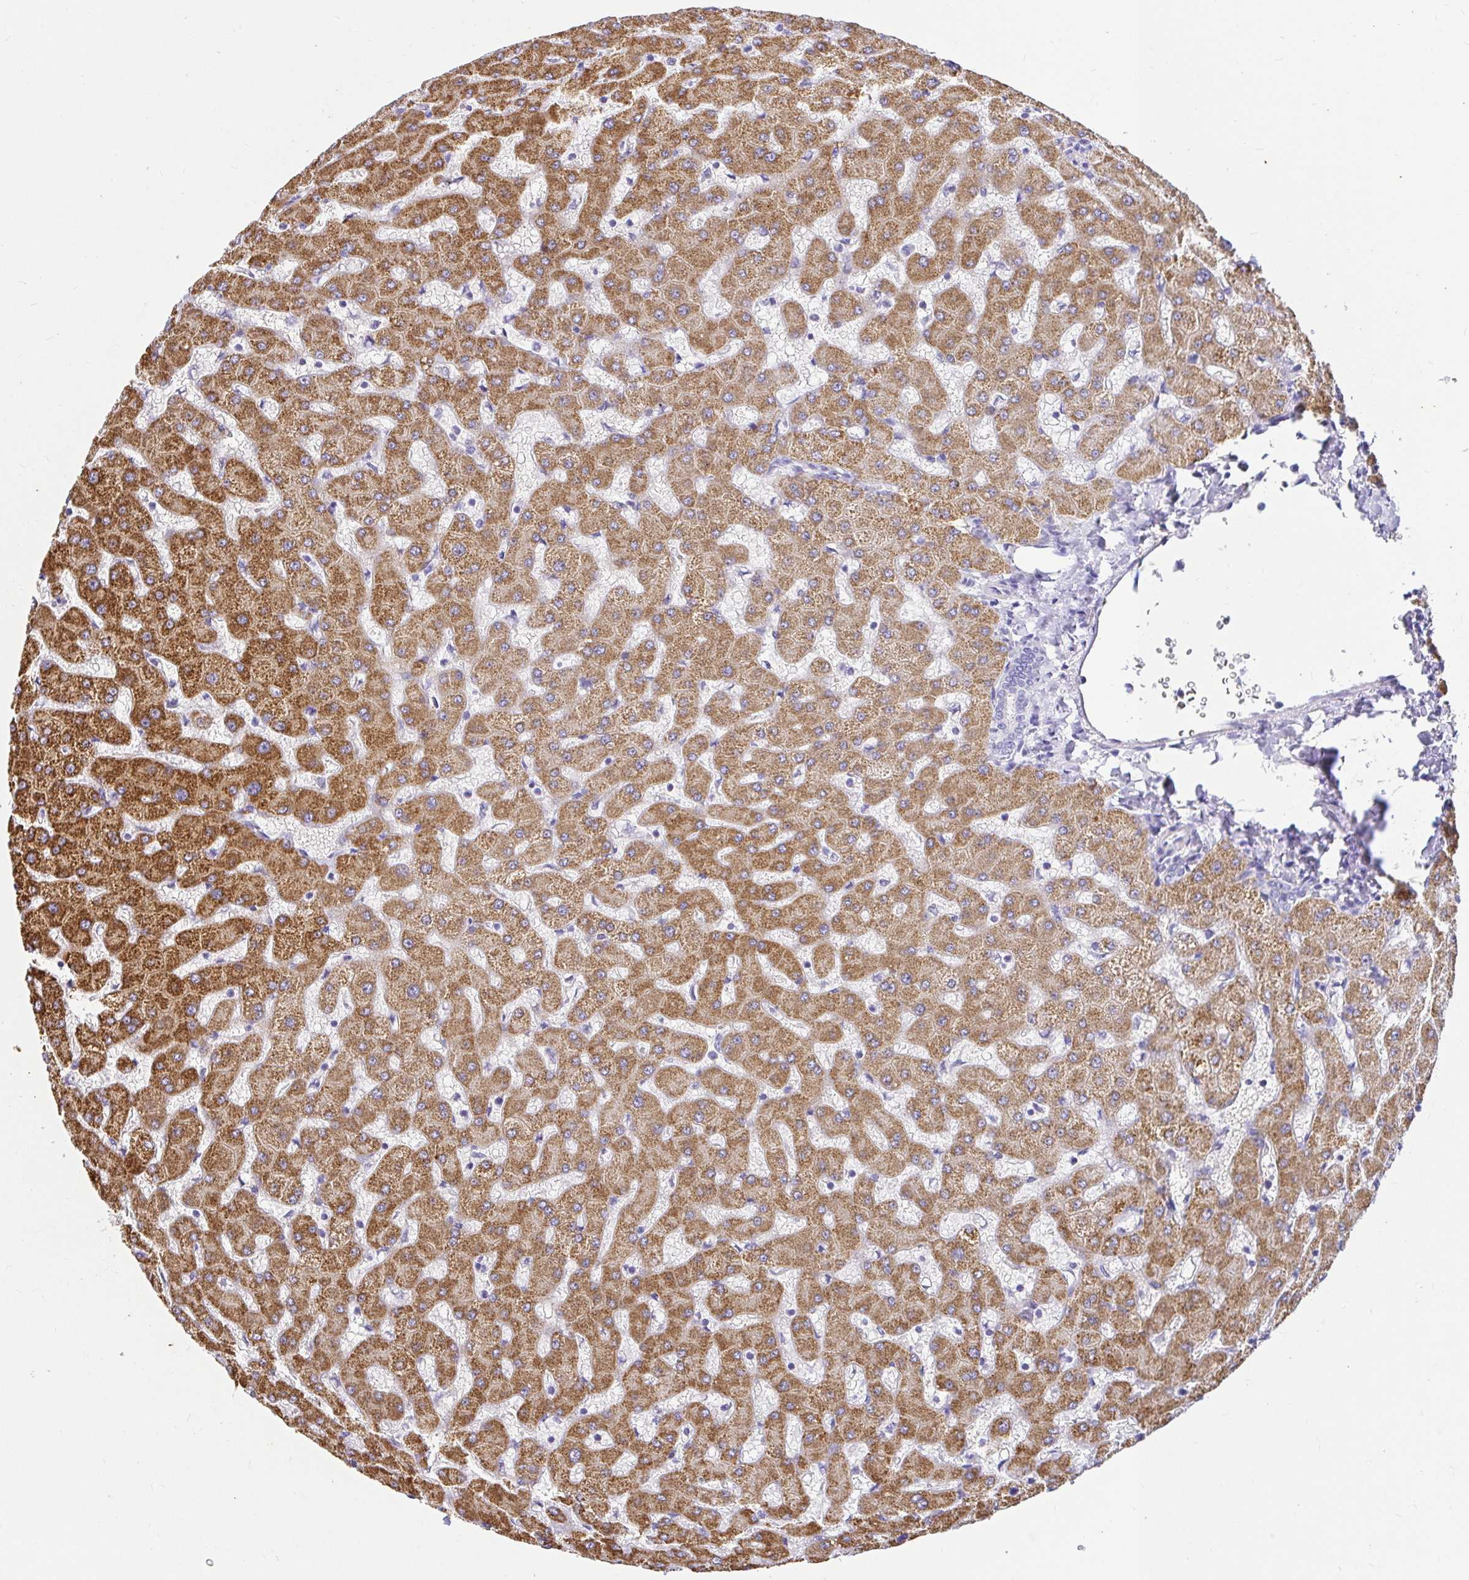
{"staining": {"intensity": "negative", "quantity": "none", "location": "none"}, "tissue": "liver", "cell_type": "Cholangiocytes", "image_type": "normal", "snomed": [{"axis": "morphology", "description": "Normal tissue, NOS"}, {"axis": "topography", "description": "Liver"}], "caption": "This histopathology image is of unremarkable liver stained with immunohistochemistry (IHC) to label a protein in brown with the nuclei are counter-stained blue. There is no staining in cholangiocytes.", "gene": "CDO1", "patient": {"sex": "female", "age": 63}}